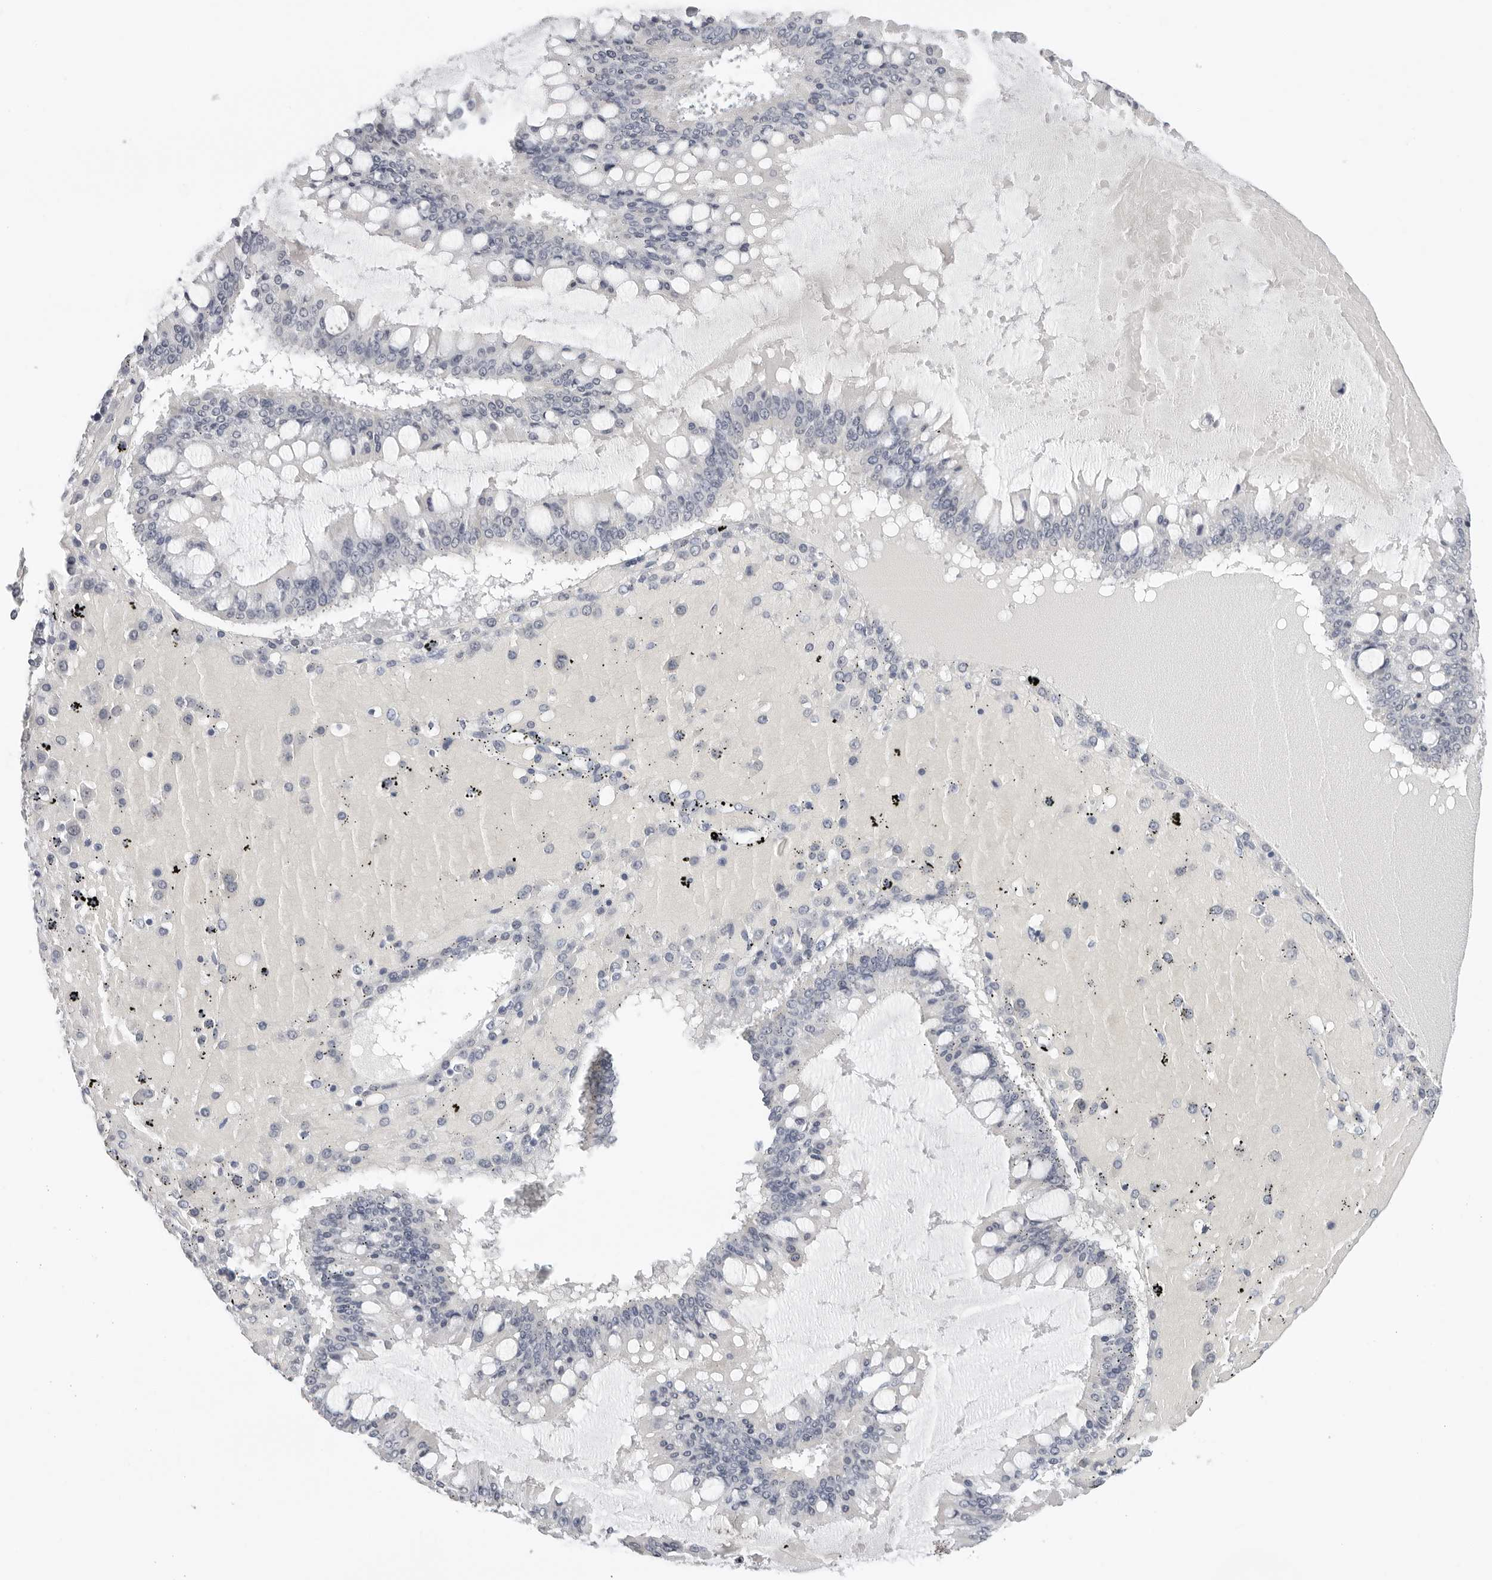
{"staining": {"intensity": "negative", "quantity": "none", "location": "none"}, "tissue": "ovarian cancer", "cell_type": "Tumor cells", "image_type": "cancer", "snomed": [{"axis": "morphology", "description": "Cystadenocarcinoma, mucinous, NOS"}, {"axis": "topography", "description": "Ovary"}], "caption": "Ovarian cancer (mucinous cystadenocarcinoma) stained for a protein using immunohistochemistry (IHC) exhibits no positivity tumor cells.", "gene": "AGMAT", "patient": {"sex": "female", "age": 73}}